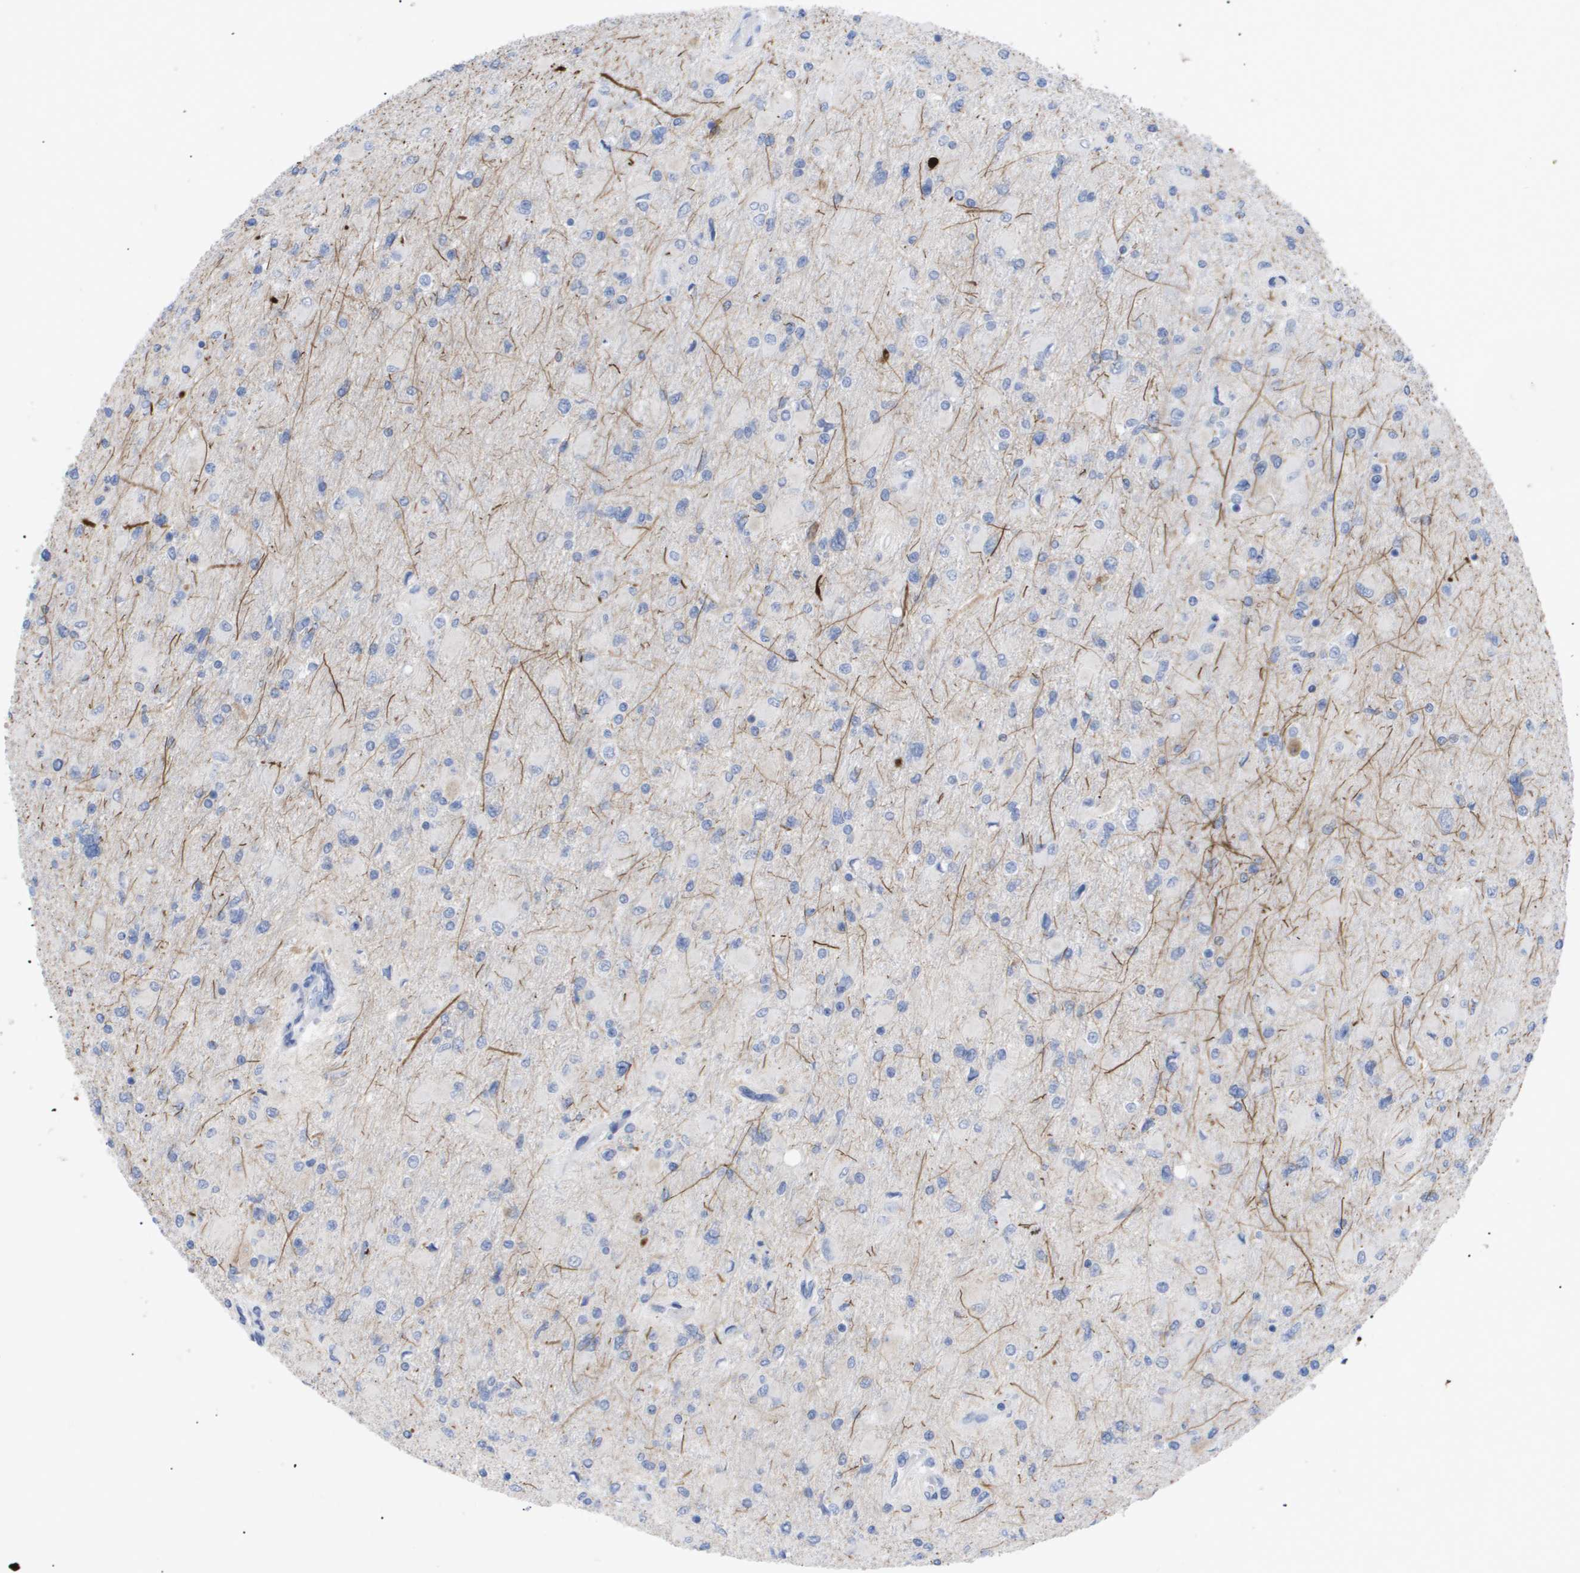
{"staining": {"intensity": "negative", "quantity": "none", "location": "none"}, "tissue": "glioma", "cell_type": "Tumor cells", "image_type": "cancer", "snomed": [{"axis": "morphology", "description": "Glioma, malignant, High grade"}, {"axis": "topography", "description": "Cerebral cortex"}], "caption": "High-grade glioma (malignant) was stained to show a protein in brown. There is no significant positivity in tumor cells.", "gene": "CAV3", "patient": {"sex": "female", "age": 36}}